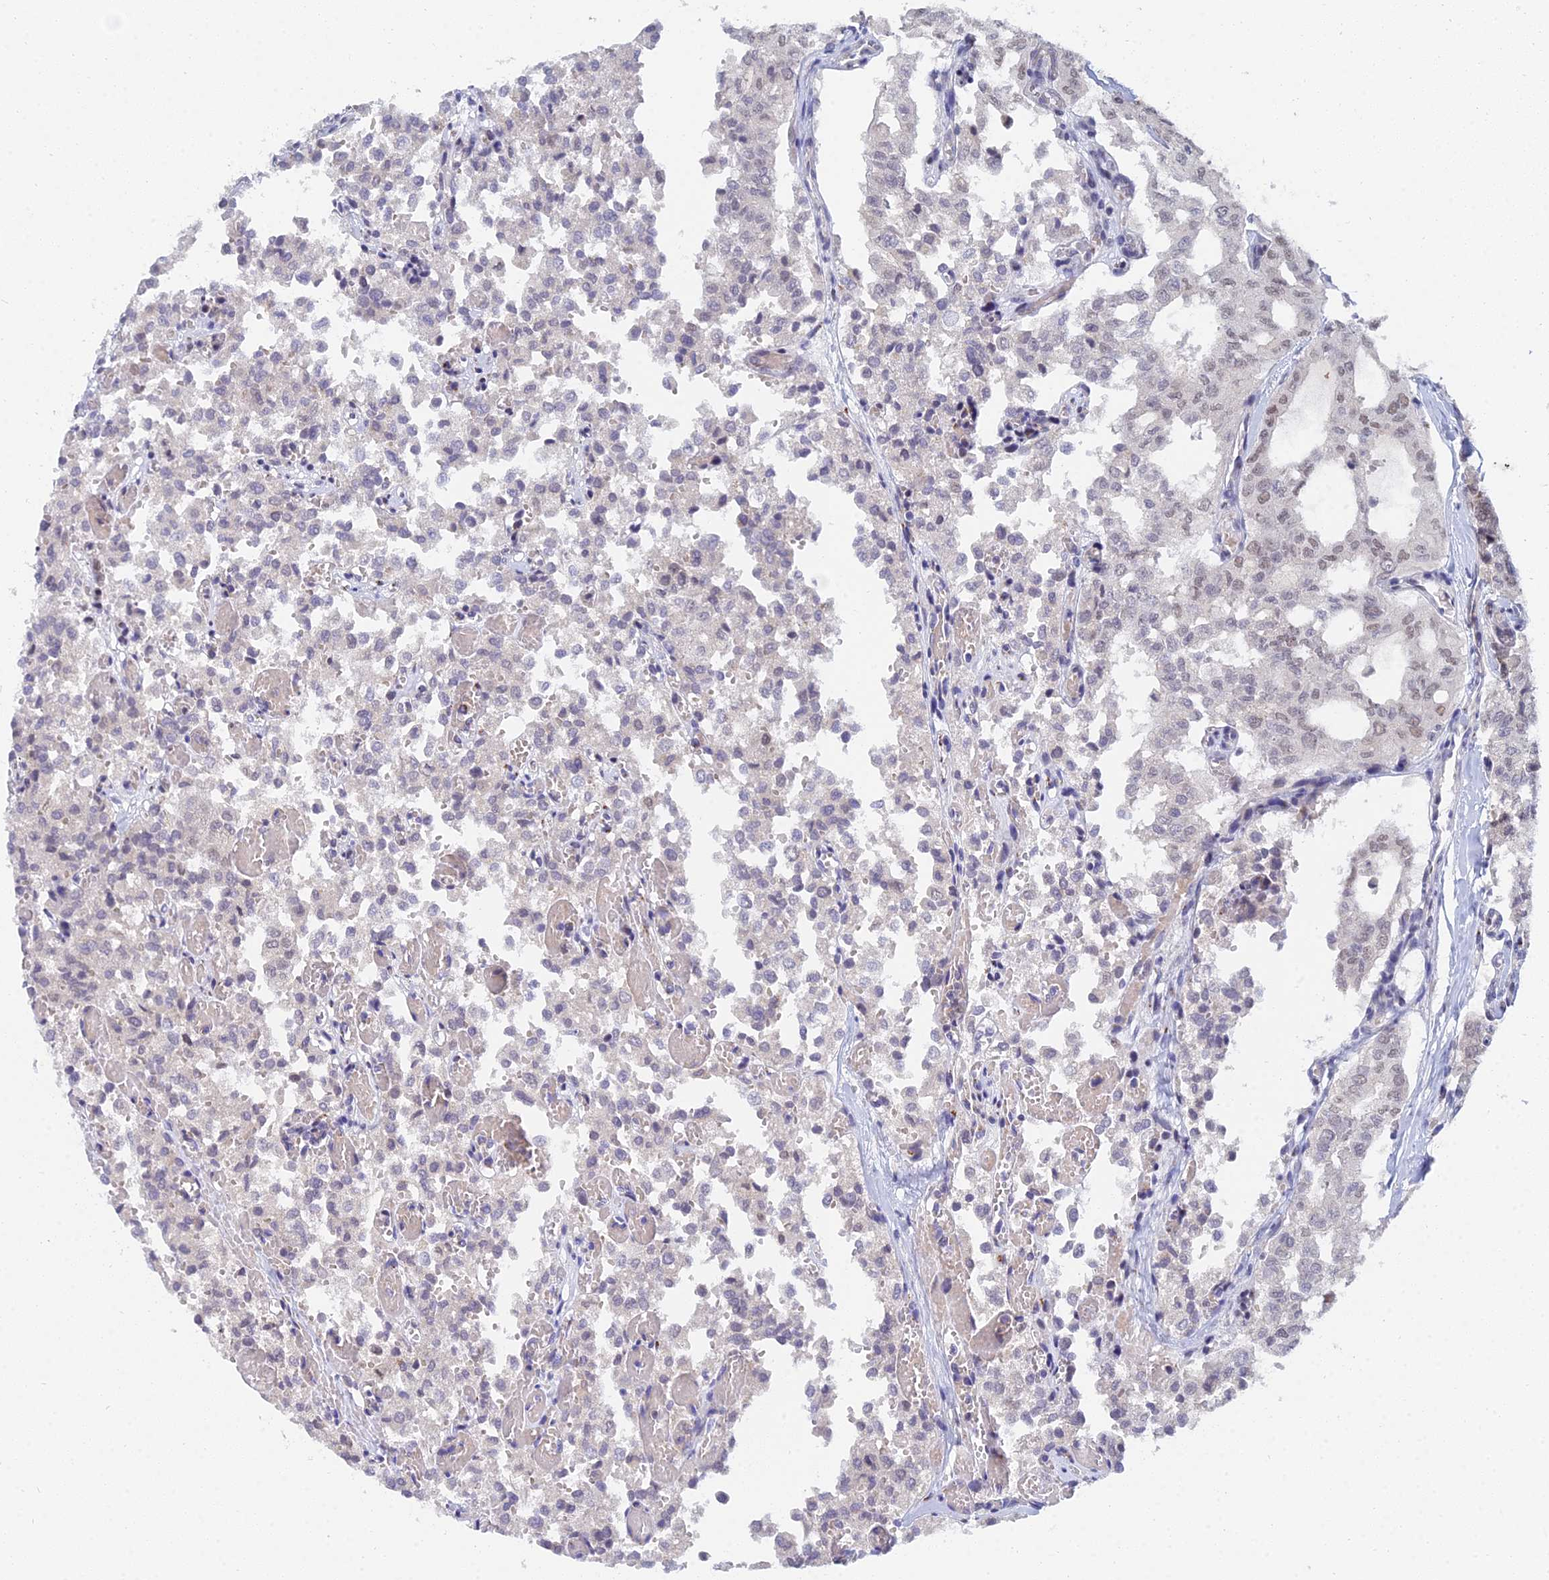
{"staining": {"intensity": "moderate", "quantity": "25%-75%", "location": "nuclear"}, "tissue": "thyroid cancer", "cell_type": "Tumor cells", "image_type": "cancer", "snomed": [{"axis": "morphology", "description": "Follicular adenoma carcinoma, NOS"}, {"axis": "topography", "description": "Thyroid gland"}], "caption": "Immunohistochemistry photomicrograph of neoplastic tissue: human thyroid cancer stained using IHC displays medium levels of moderate protein expression localized specifically in the nuclear of tumor cells, appearing as a nuclear brown color.", "gene": "THOC3", "patient": {"sex": "male", "age": 75}}